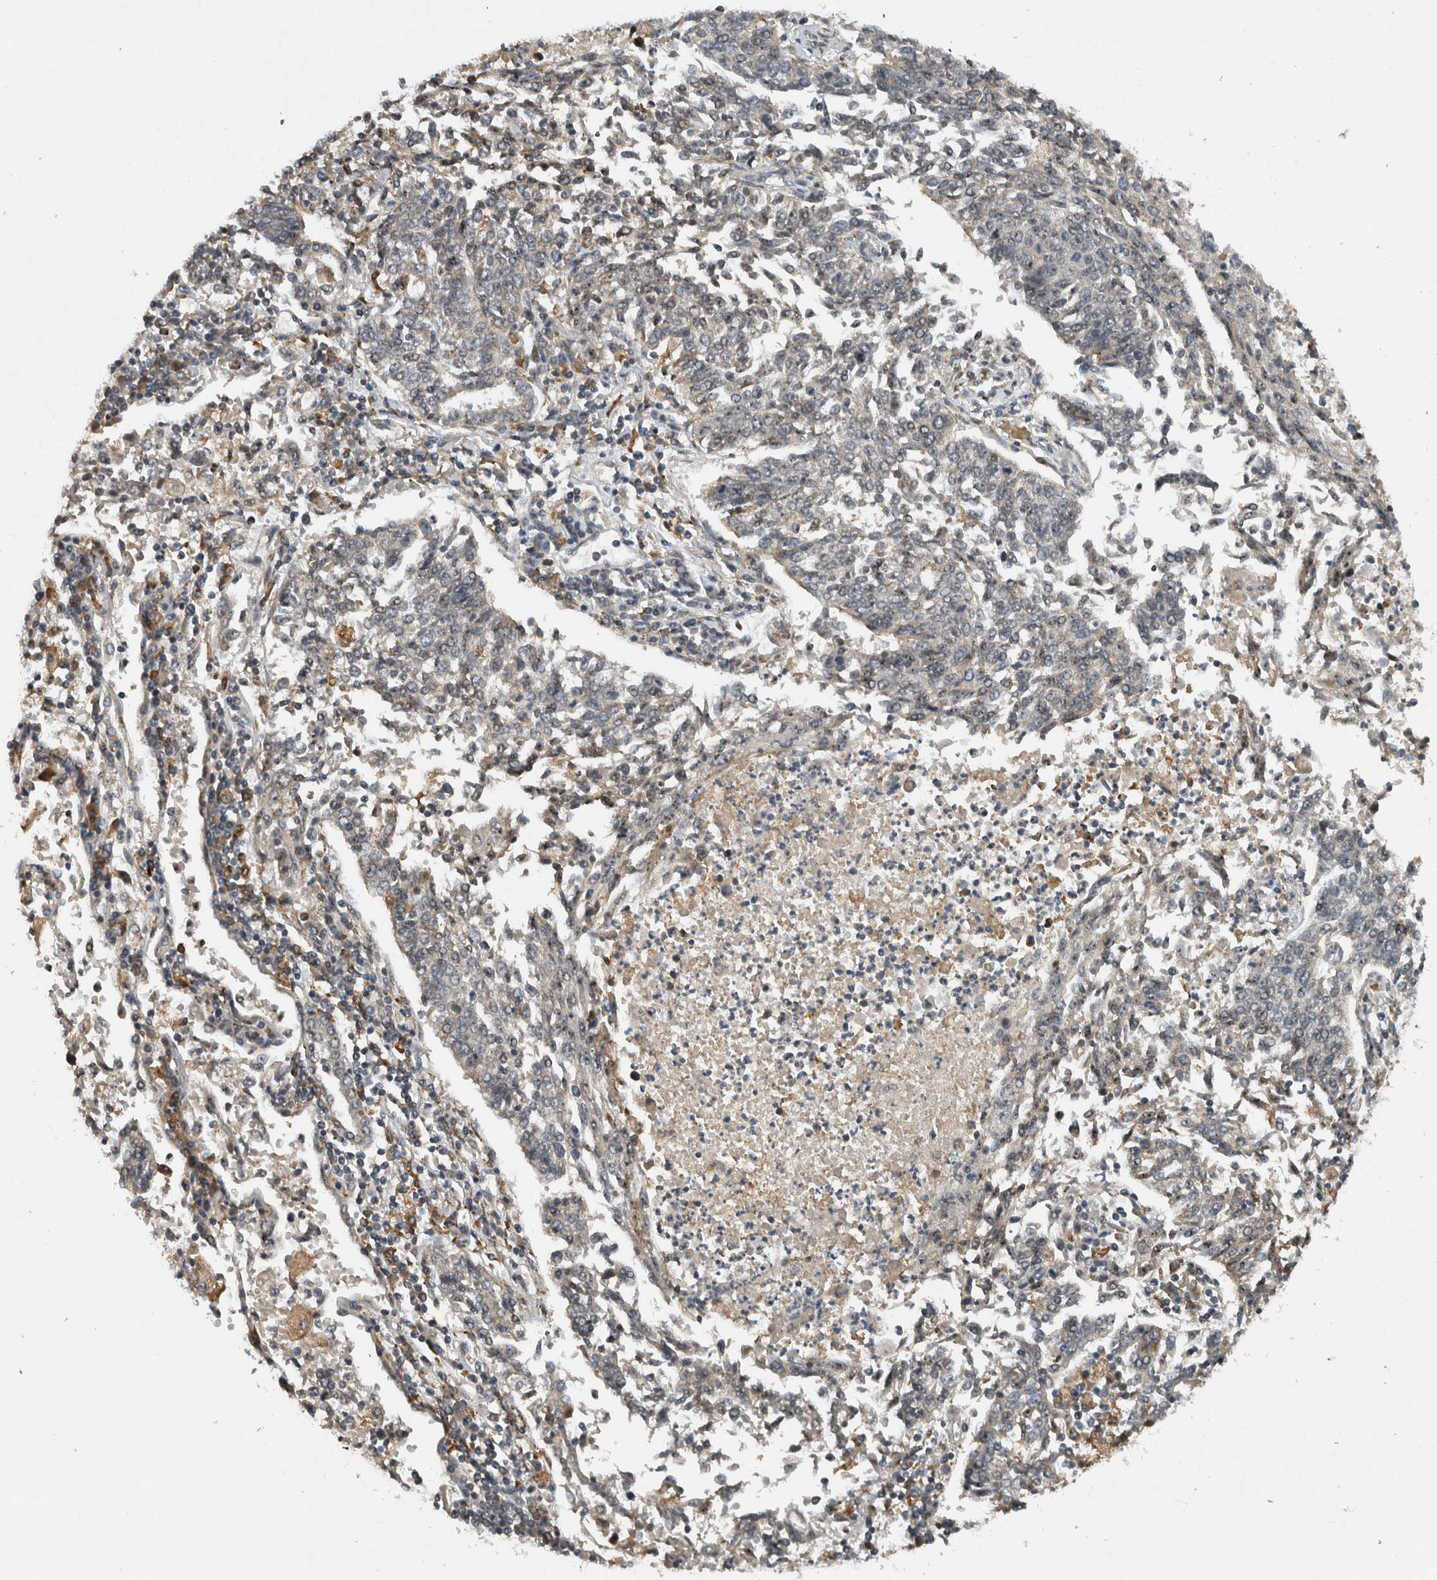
{"staining": {"intensity": "weak", "quantity": "25%-75%", "location": "cytoplasmic/membranous,nuclear"}, "tissue": "lung cancer", "cell_type": "Tumor cells", "image_type": "cancer", "snomed": [{"axis": "morphology", "description": "Normal tissue, NOS"}, {"axis": "morphology", "description": "Squamous cell carcinoma, NOS"}, {"axis": "topography", "description": "Cartilage tissue"}, {"axis": "topography", "description": "Lung"}, {"axis": "topography", "description": "Peripheral nerve tissue"}], "caption": "Tumor cells display weak cytoplasmic/membranous and nuclear expression in approximately 25%-75% of cells in squamous cell carcinoma (lung).", "gene": "GPR137B", "patient": {"sex": "female", "age": 49}}